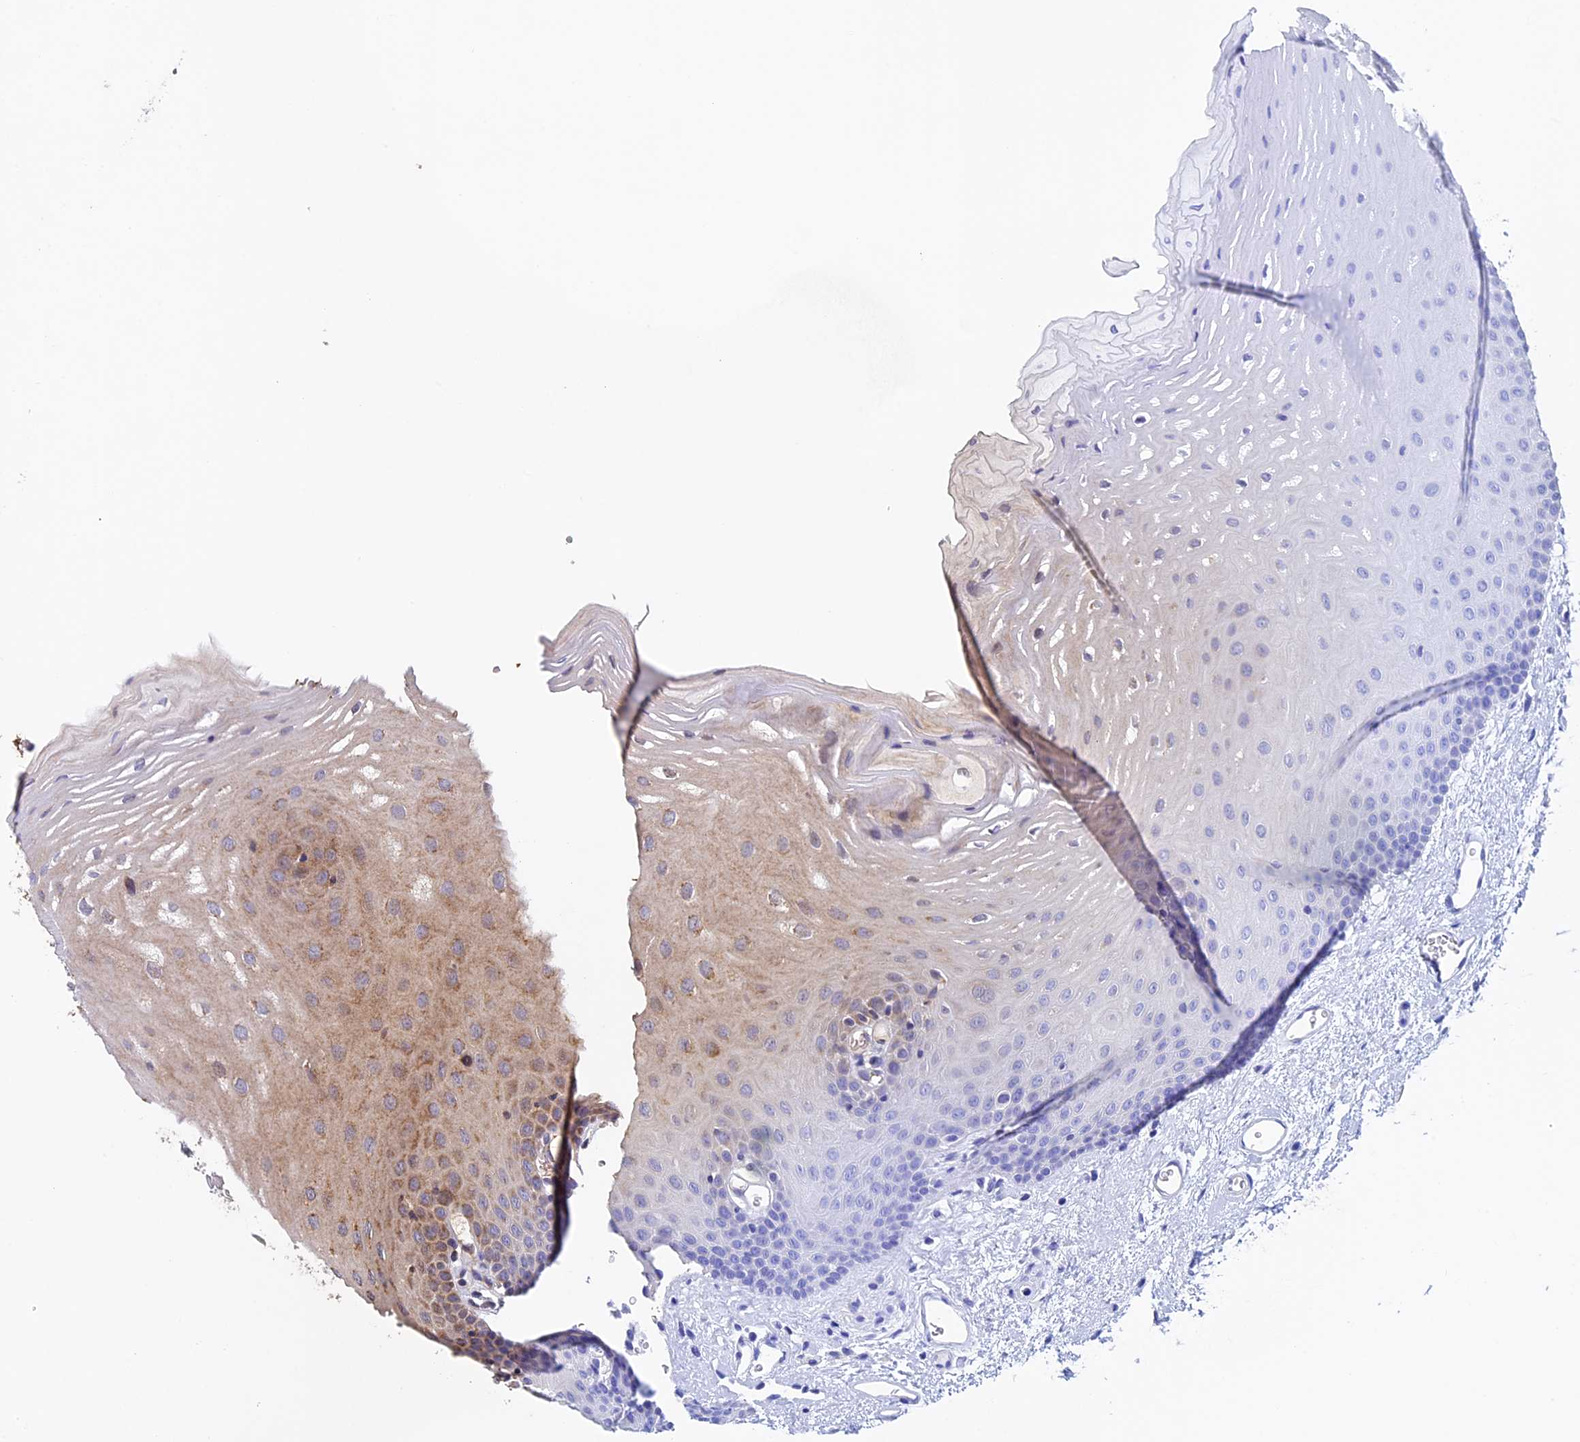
{"staining": {"intensity": "moderate", "quantity": "25%-75%", "location": "cytoplasmic/membranous"}, "tissue": "oral mucosa", "cell_type": "Squamous epithelial cells", "image_type": "normal", "snomed": [{"axis": "morphology", "description": "Normal tissue, NOS"}, {"axis": "topography", "description": "Oral tissue"}], "caption": "Squamous epithelial cells reveal moderate cytoplasmic/membranous expression in about 25%-75% of cells in unremarkable oral mucosa. (DAB (3,3'-diaminobenzidine) IHC with brightfield microscopy, high magnification).", "gene": "RNF17", "patient": {"sex": "female", "age": 70}}